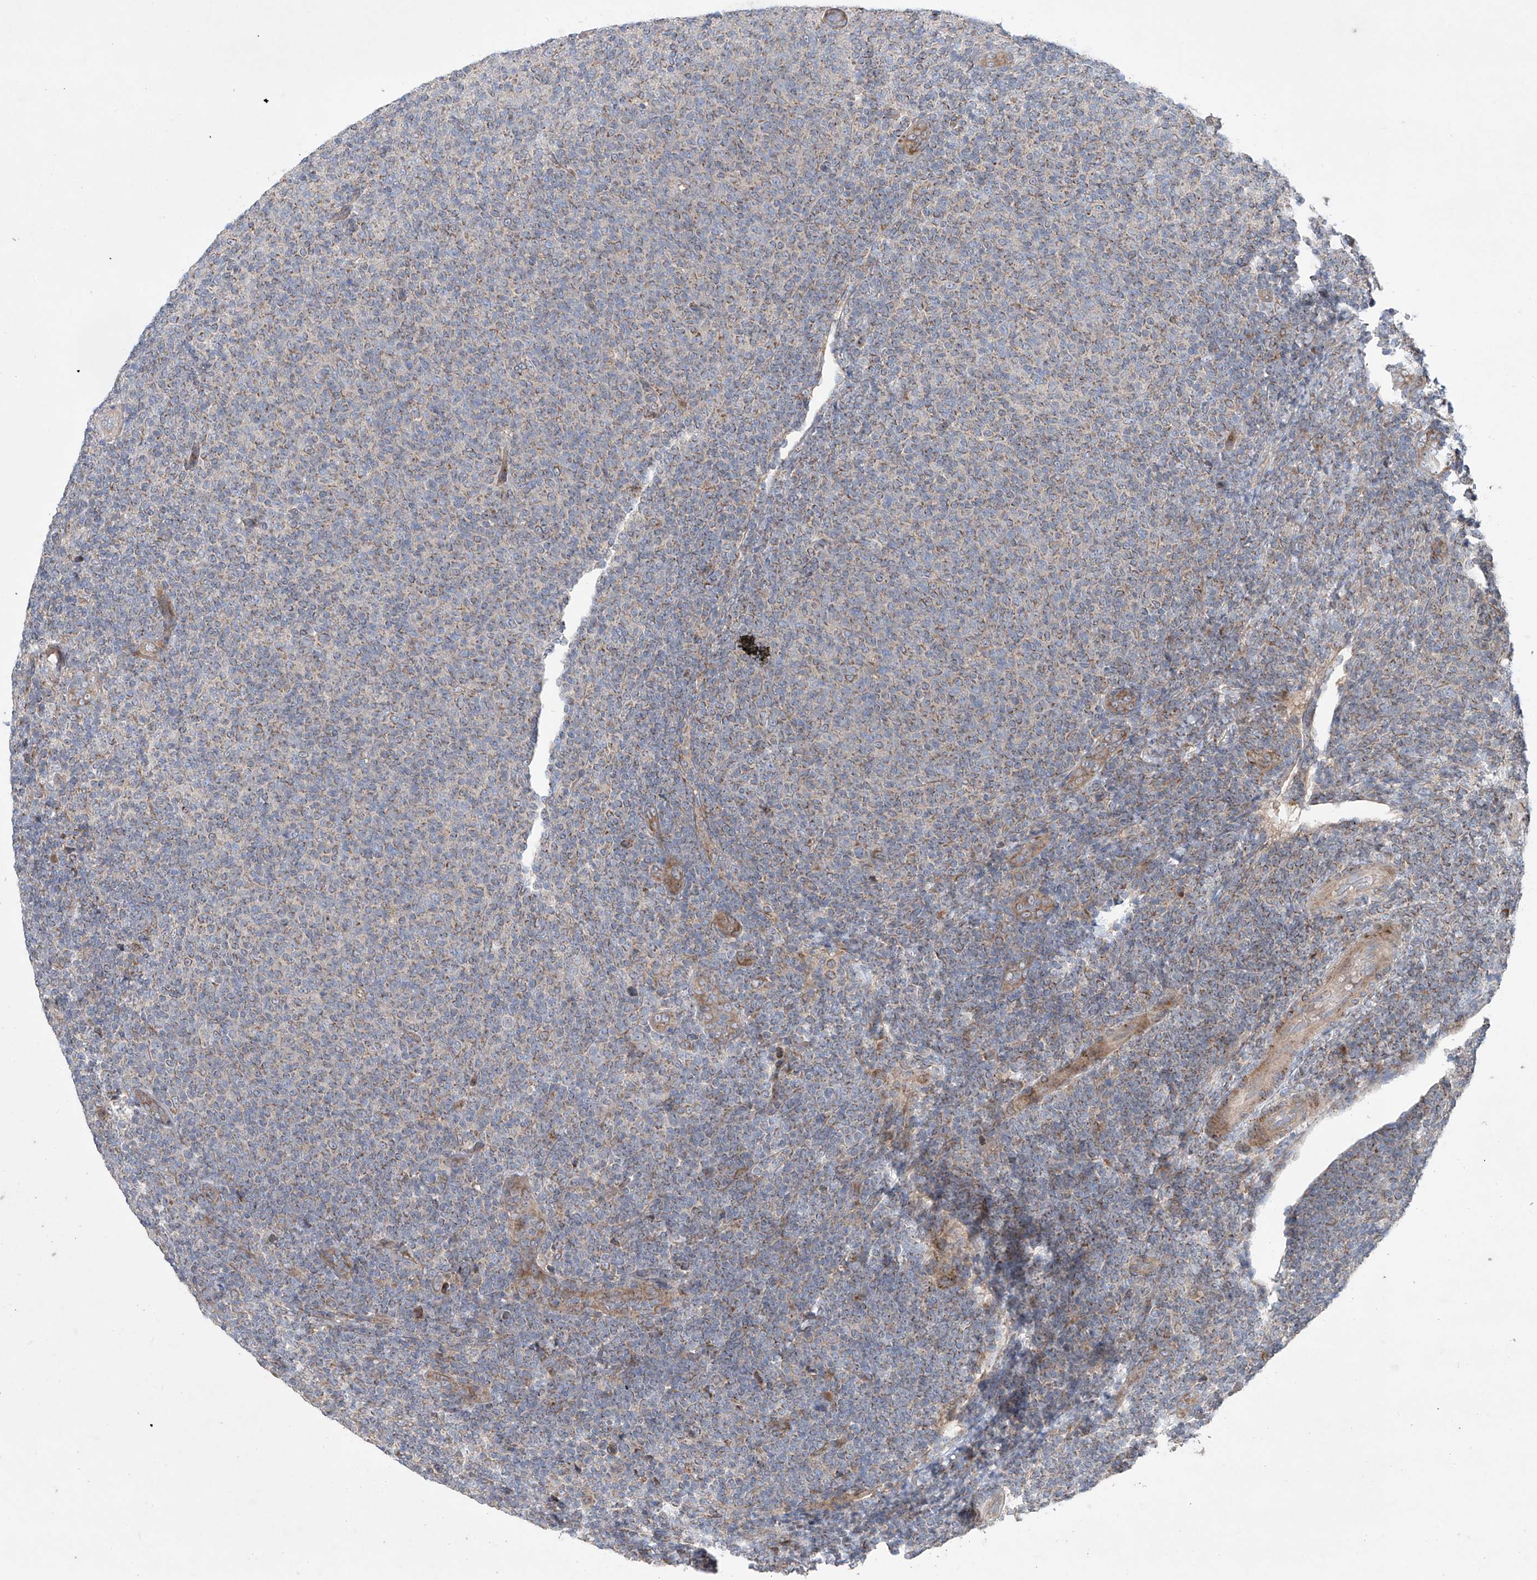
{"staining": {"intensity": "weak", "quantity": "25%-75%", "location": "cytoplasmic/membranous"}, "tissue": "lymphoma", "cell_type": "Tumor cells", "image_type": "cancer", "snomed": [{"axis": "morphology", "description": "Malignant lymphoma, non-Hodgkin's type, Low grade"}, {"axis": "topography", "description": "Lymph node"}], "caption": "Immunohistochemistry (IHC) micrograph of neoplastic tissue: lymphoma stained using IHC demonstrates low levels of weak protein expression localized specifically in the cytoplasmic/membranous of tumor cells, appearing as a cytoplasmic/membranous brown color.", "gene": "KLC4", "patient": {"sex": "male", "age": 66}}